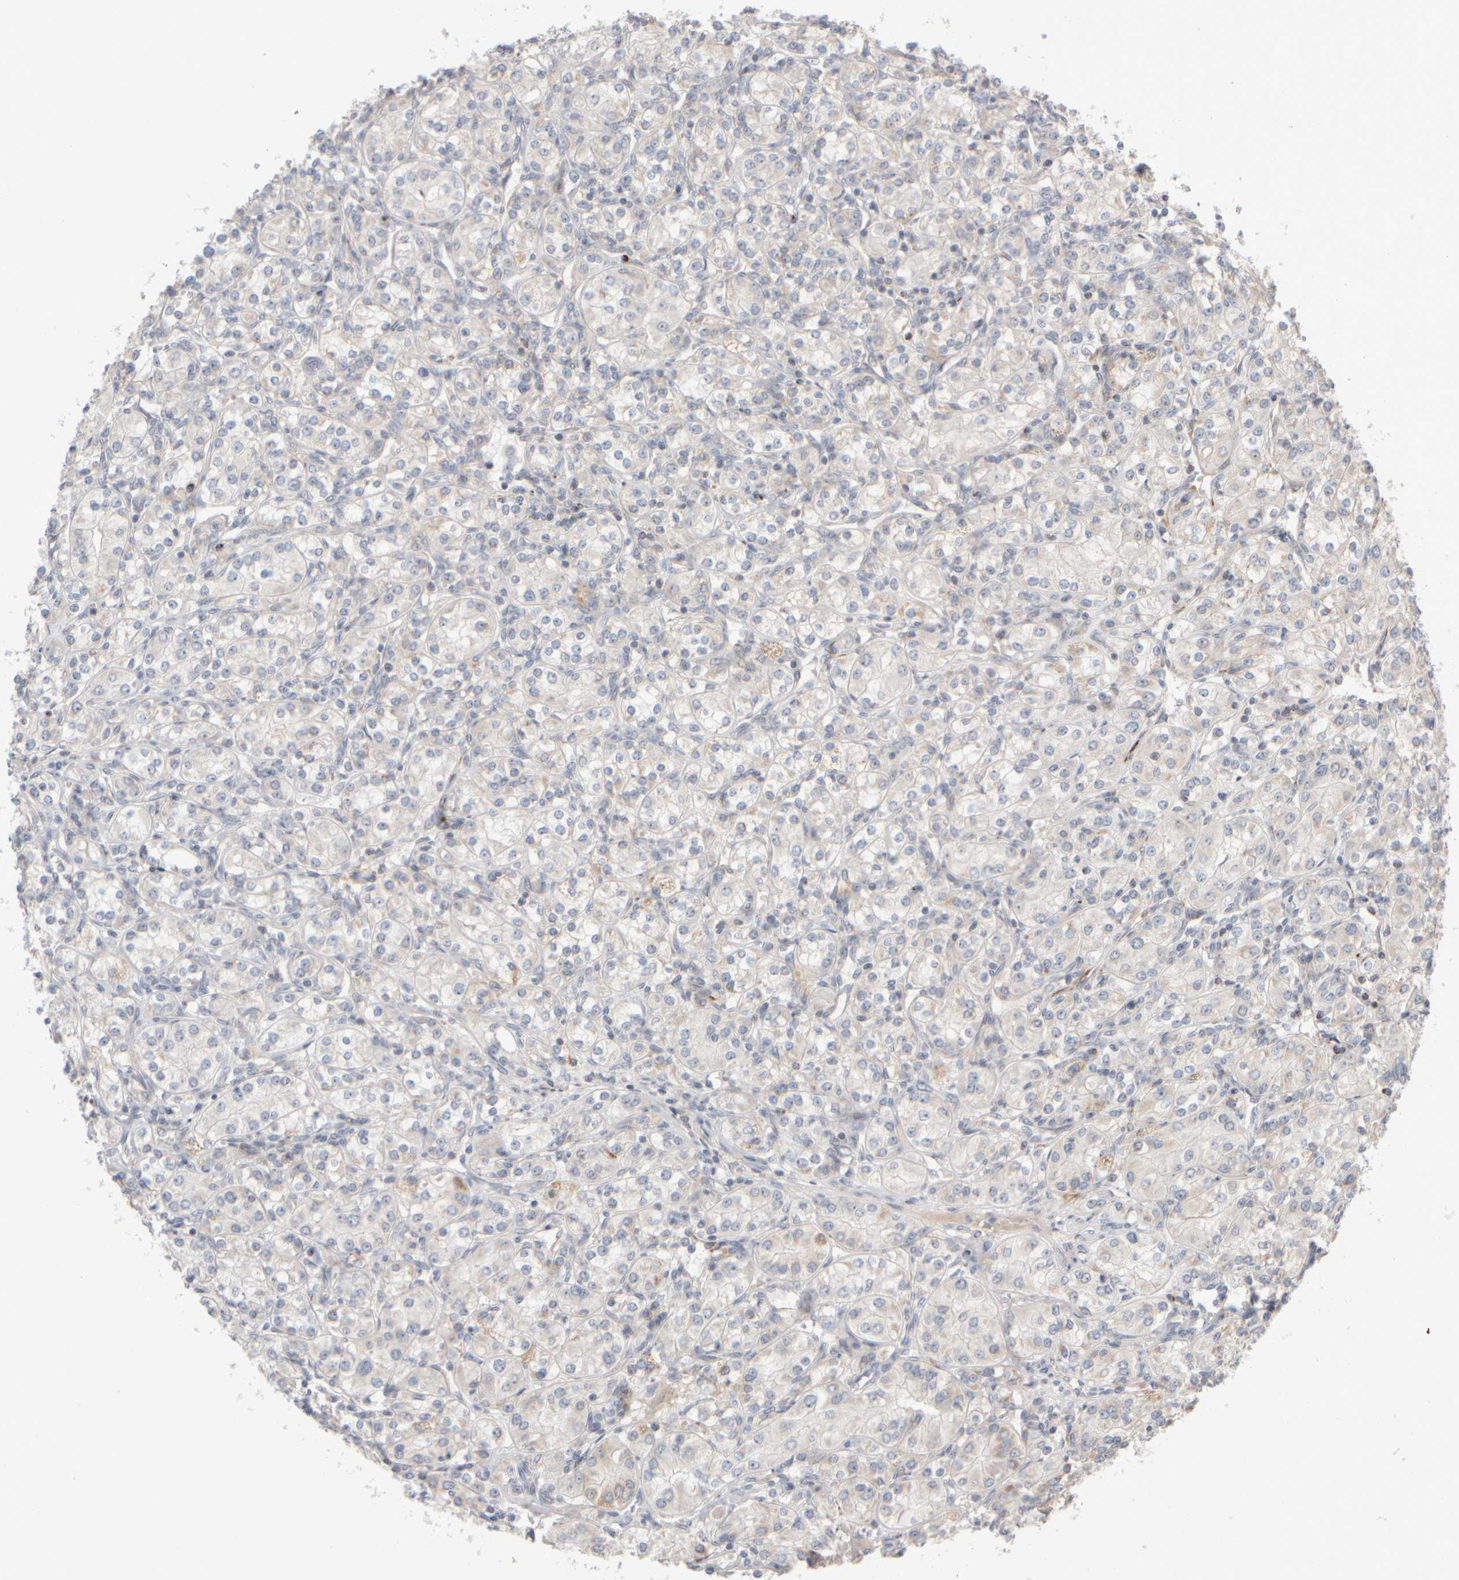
{"staining": {"intensity": "negative", "quantity": "none", "location": "none"}, "tissue": "renal cancer", "cell_type": "Tumor cells", "image_type": "cancer", "snomed": [{"axis": "morphology", "description": "Adenocarcinoma, NOS"}, {"axis": "topography", "description": "Kidney"}], "caption": "This is an IHC histopathology image of renal adenocarcinoma. There is no positivity in tumor cells.", "gene": "CHADL", "patient": {"sex": "male", "age": 77}}